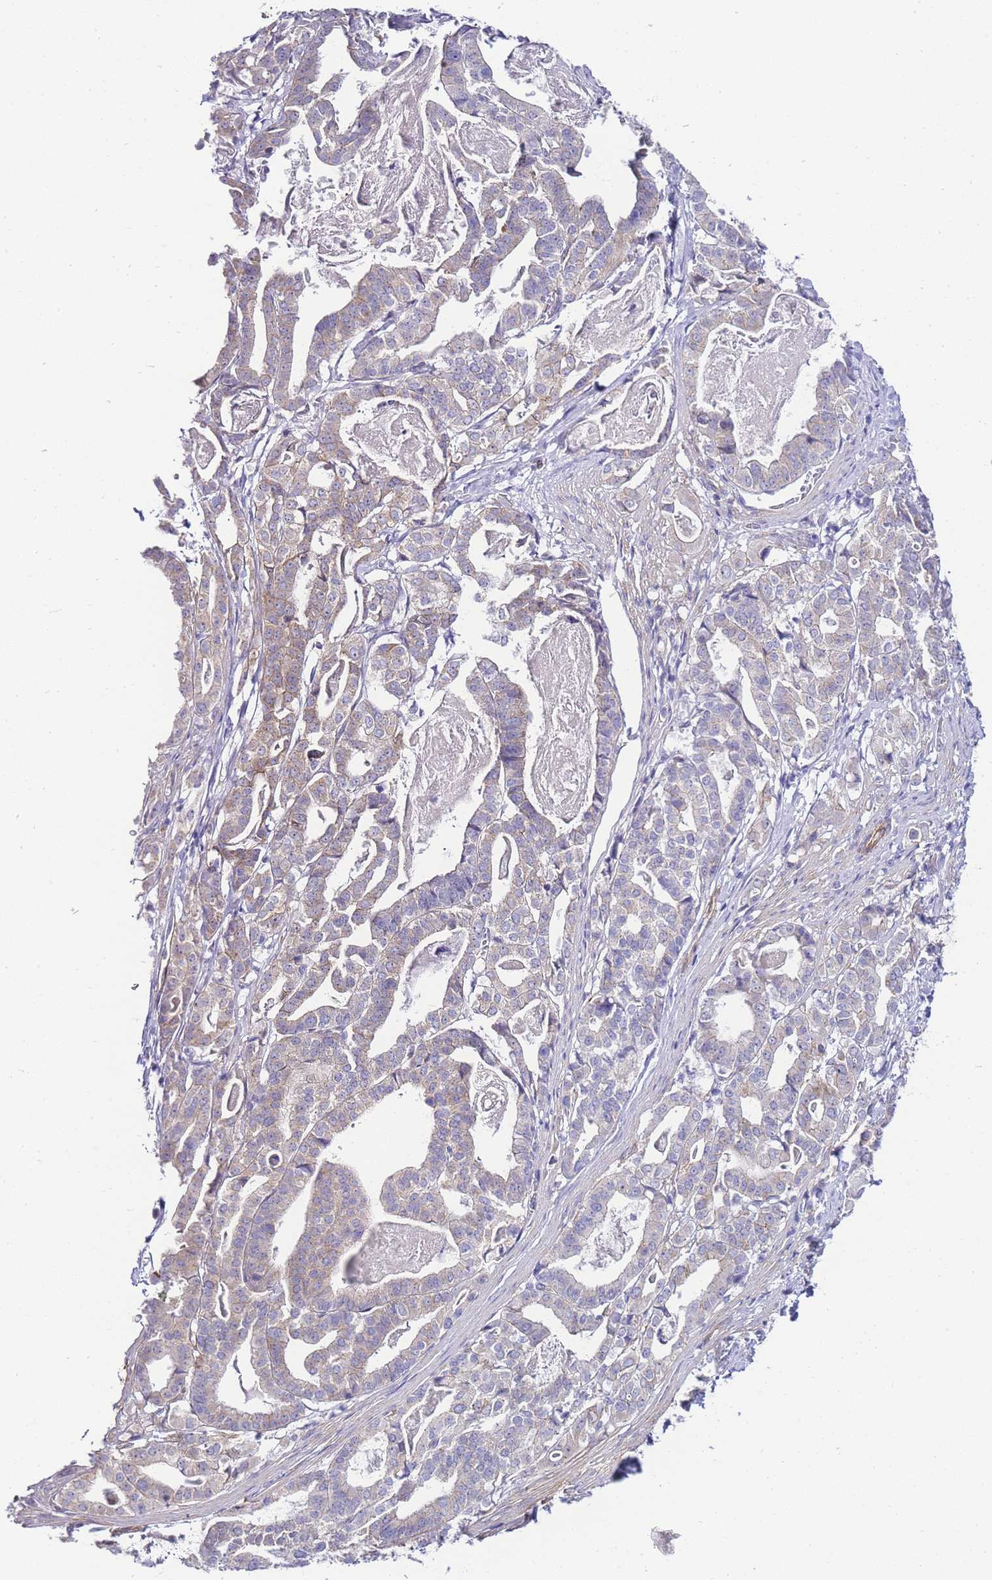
{"staining": {"intensity": "weak", "quantity": "25%-75%", "location": "cytoplasmic/membranous"}, "tissue": "stomach cancer", "cell_type": "Tumor cells", "image_type": "cancer", "snomed": [{"axis": "morphology", "description": "Adenocarcinoma, NOS"}, {"axis": "topography", "description": "Stomach"}], "caption": "A histopathology image of stomach cancer (adenocarcinoma) stained for a protein shows weak cytoplasmic/membranous brown staining in tumor cells.", "gene": "PDCD7", "patient": {"sex": "male", "age": 48}}